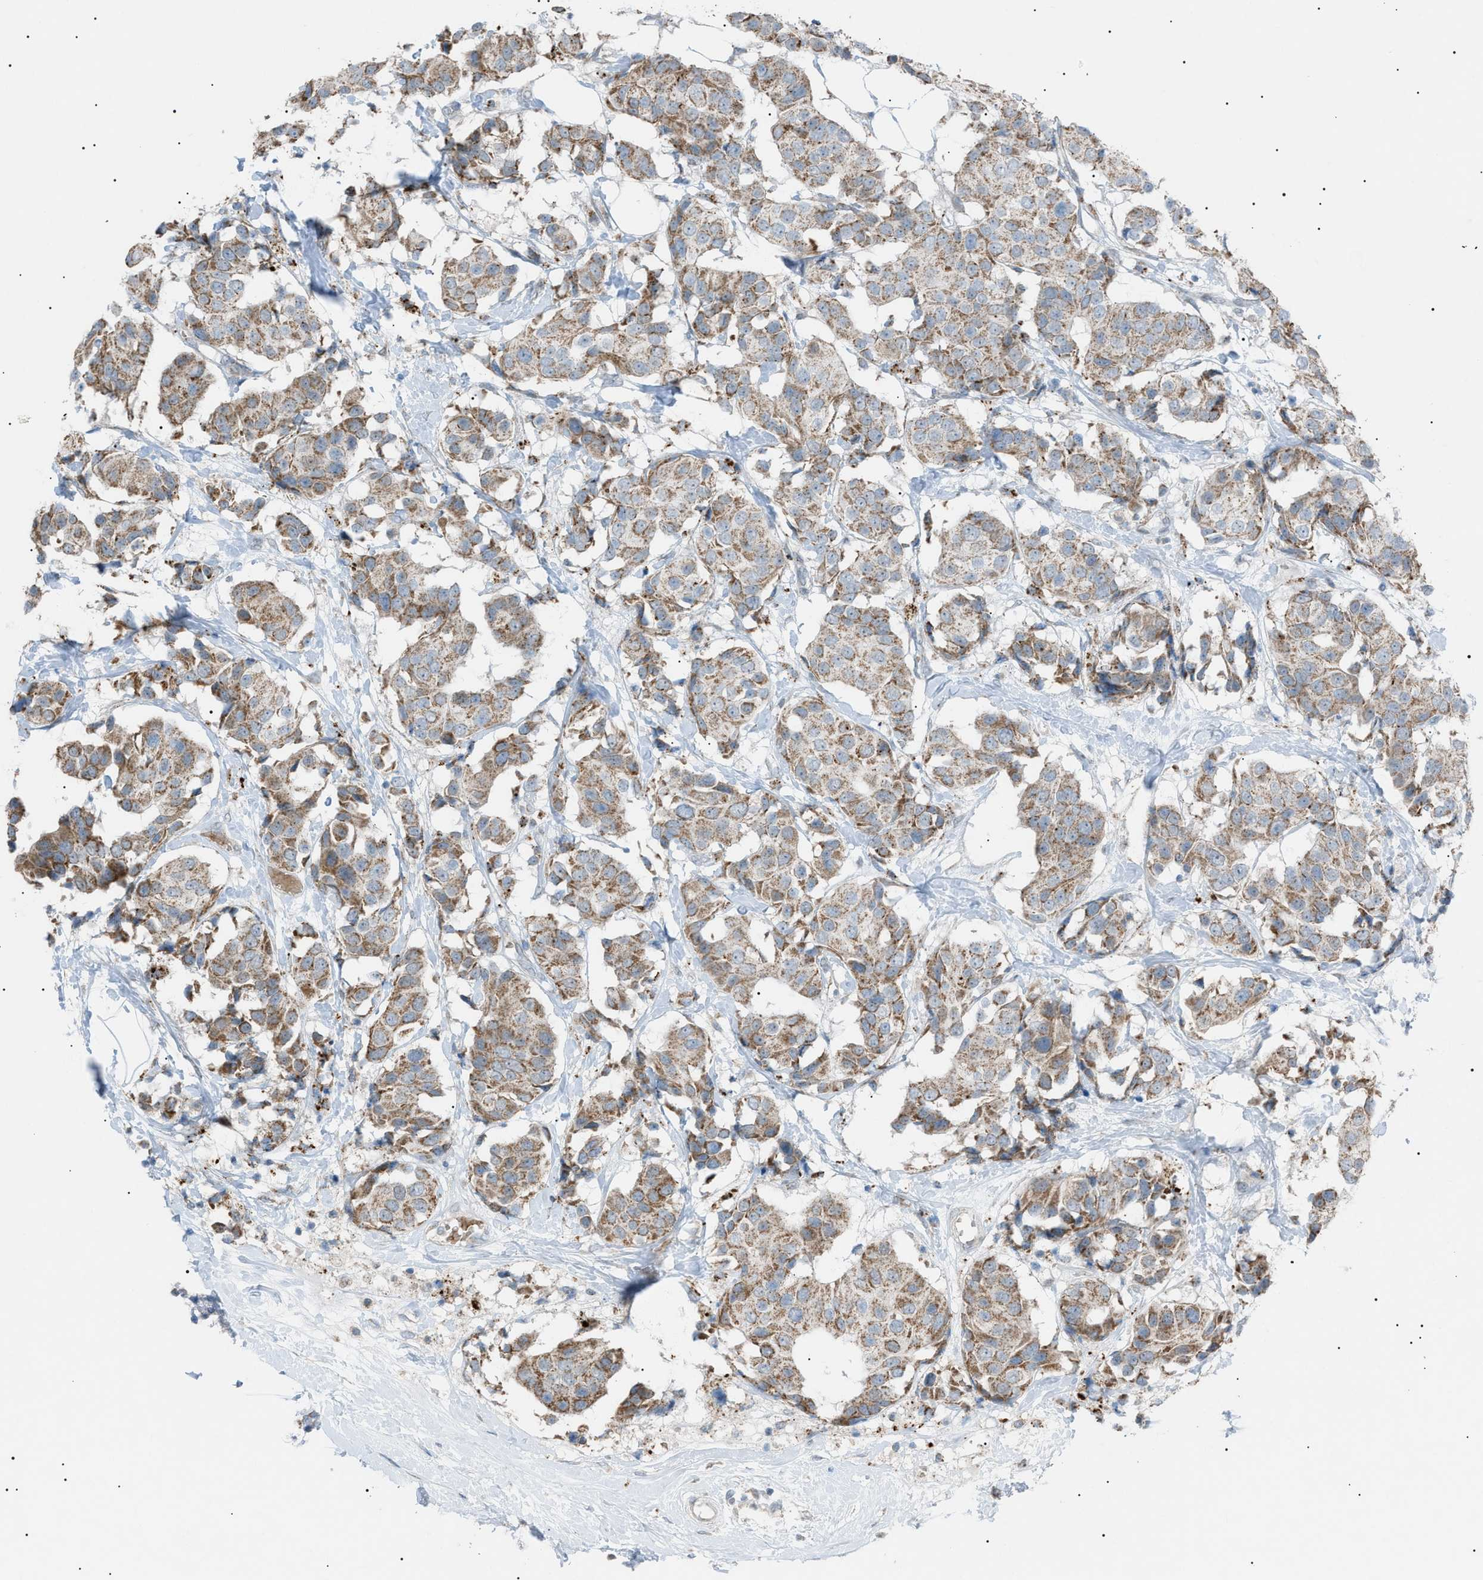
{"staining": {"intensity": "moderate", "quantity": ">75%", "location": "cytoplasmic/membranous"}, "tissue": "breast cancer", "cell_type": "Tumor cells", "image_type": "cancer", "snomed": [{"axis": "morphology", "description": "Normal tissue, NOS"}, {"axis": "morphology", "description": "Duct carcinoma"}, {"axis": "topography", "description": "Breast"}], "caption": "Breast cancer (infiltrating ductal carcinoma) stained with IHC reveals moderate cytoplasmic/membranous staining in approximately >75% of tumor cells.", "gene": "ZNF516", "patient": {"sex": "female", "age": 39}}